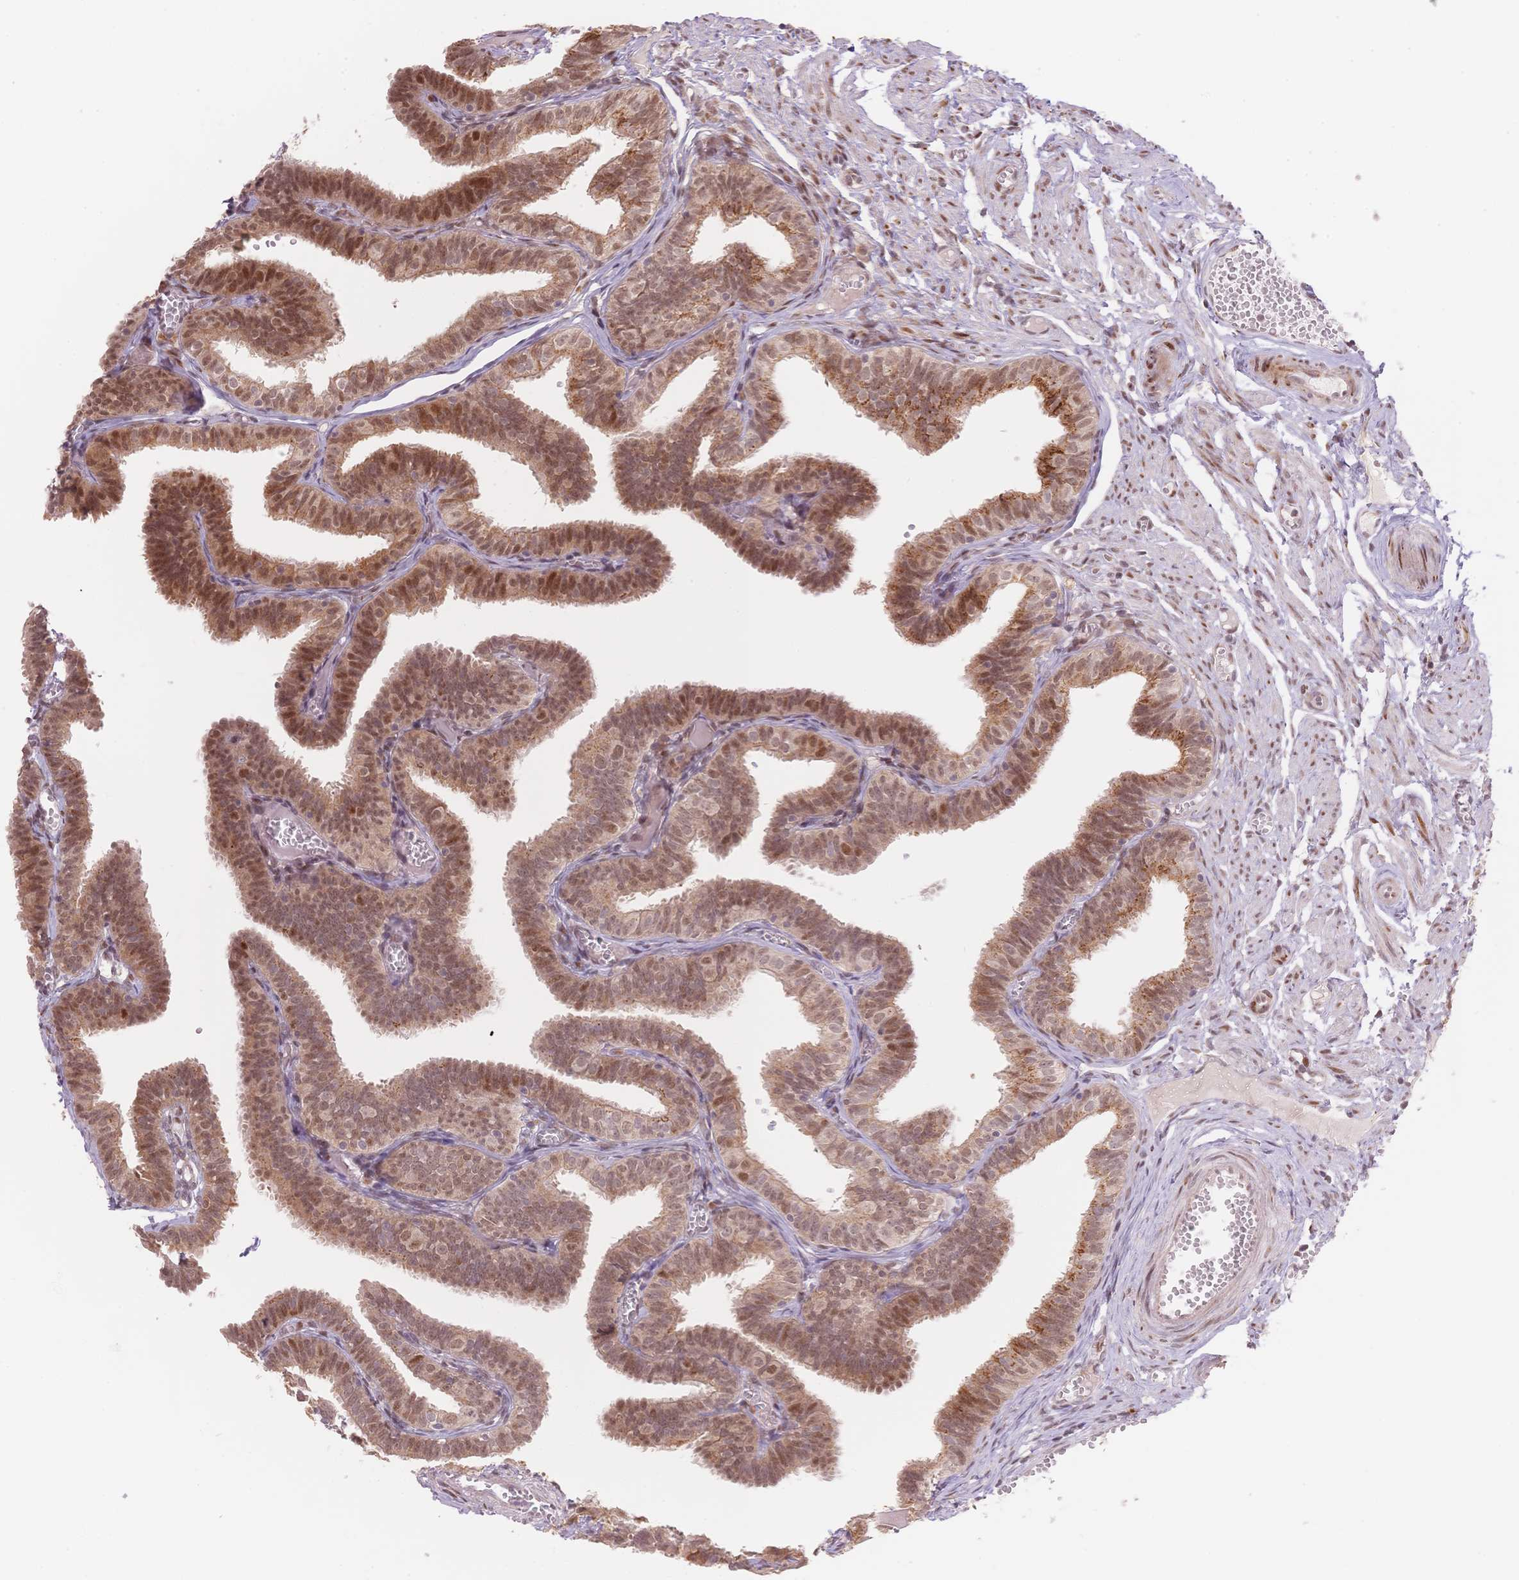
{"staining": {"intensity": "moderate", "quantity": ">75%", "location": "cytoplasmic/membranous,nuclear"}, "tissue": "fallopian tube", "cell_type": "Glandular cells", "image_type": "normal", "snomed": [{"axis": "morphology", "description": "Normal tissue, NOS"}, {"axis": "topography", "description": "Fallopian tube"}], "caption": "Benign fallopian tube demonstrates moderate cytoplasmic/membranous,nuclear positivity in about >75% of glandular cells, visualized by immunohistochemistry.", "gene": "STK39", "patient": {"sex": "female", "age": 25}}